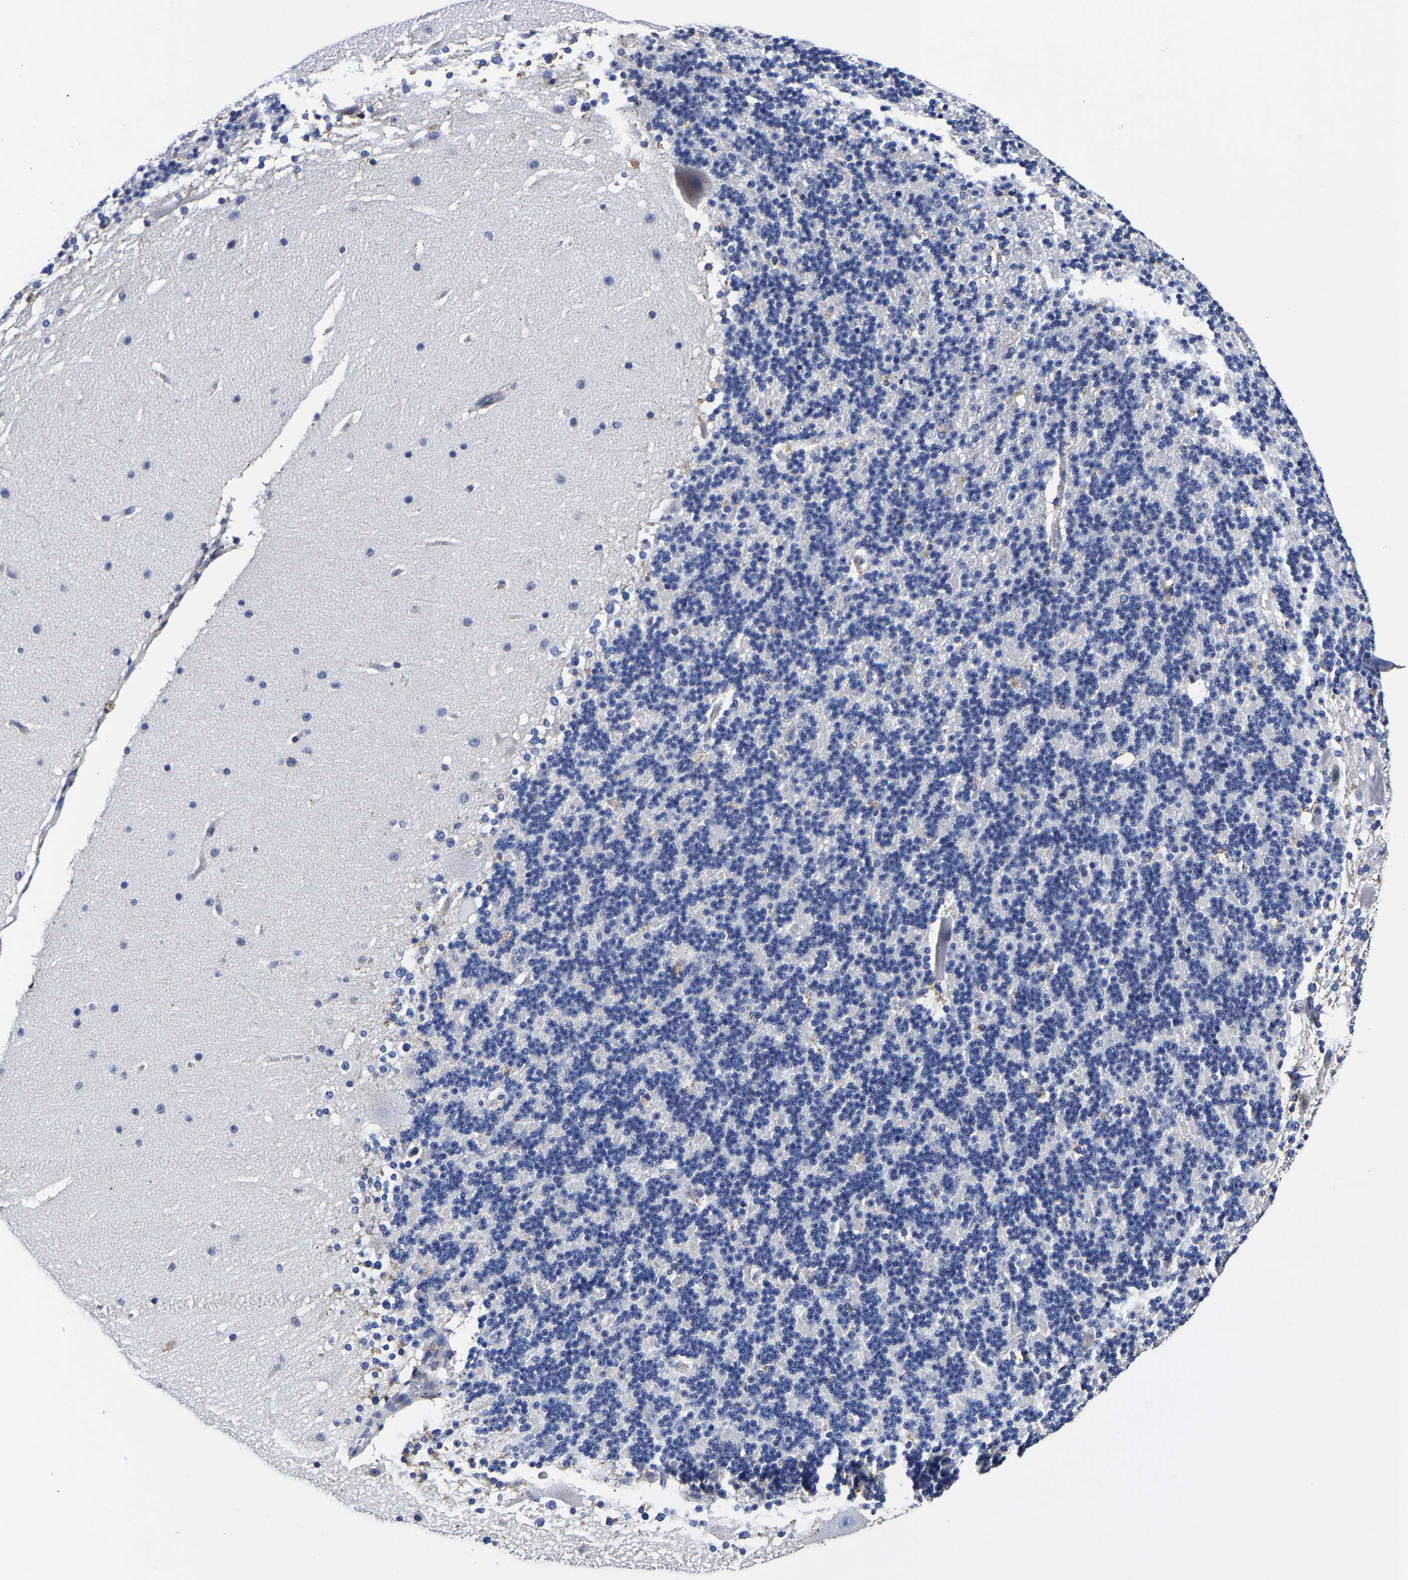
{"staining": {"intensity": "negative", "quantity": "none", "location": "none"}, "tissue": "cerebellum", "cell_type": "Cells in granular layer", "image_type": "normal", "snomed": [{"axis": "morphology", "description": "Normal tissue, NOS"}, {"axis": "topography", "description": "Cerebellum"}], "caption": "IHC photomicrograph of normal cerebellum stained for a protein (brown), which reveals no expression in cells in granular layer.", "gene": "AASS", "patient": {"sex": "female", "age": 19}}